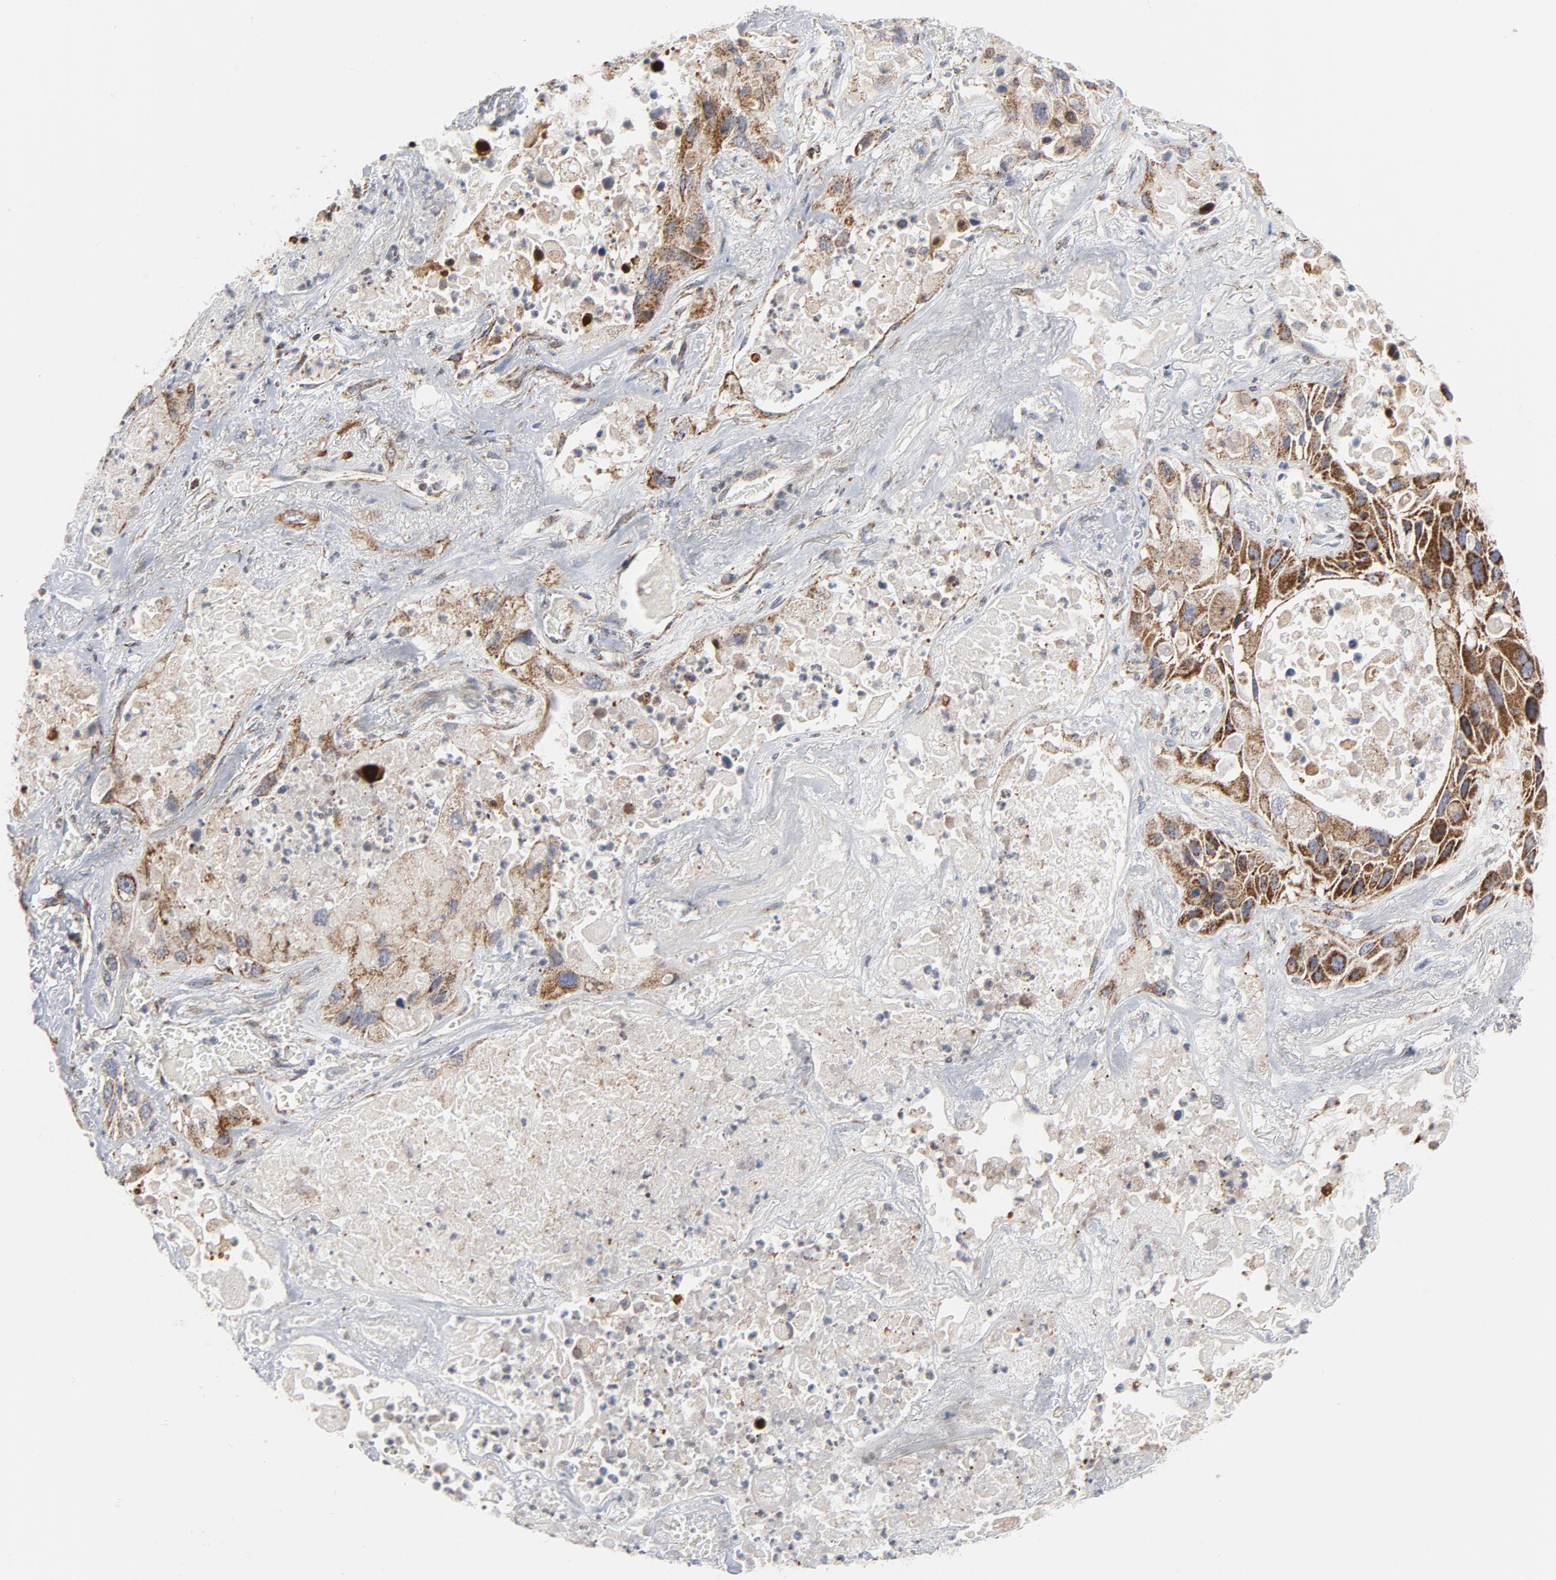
{"staining": {"intensity": "strong", "quantity": ">75%", "location": "cytoplasmic/membranous"}, "tissue": "lung cancer", "cell_type": "Tumor cells", "image_type": "cancer", "snomed": [{"axis": "morphology", "description": "Squamous cell carcinoma, NOS"}, {"axis": "topography", "description": "Lung"}], "caption": "Brown immunohistochemical staining in squamous cell carcinoma (lung) demonstrates strong cytoplasmic/membranous positivity in about >75% of tumor cells.", "gene": "CYCS", "patient": {"sex": "female", "age": 76}}